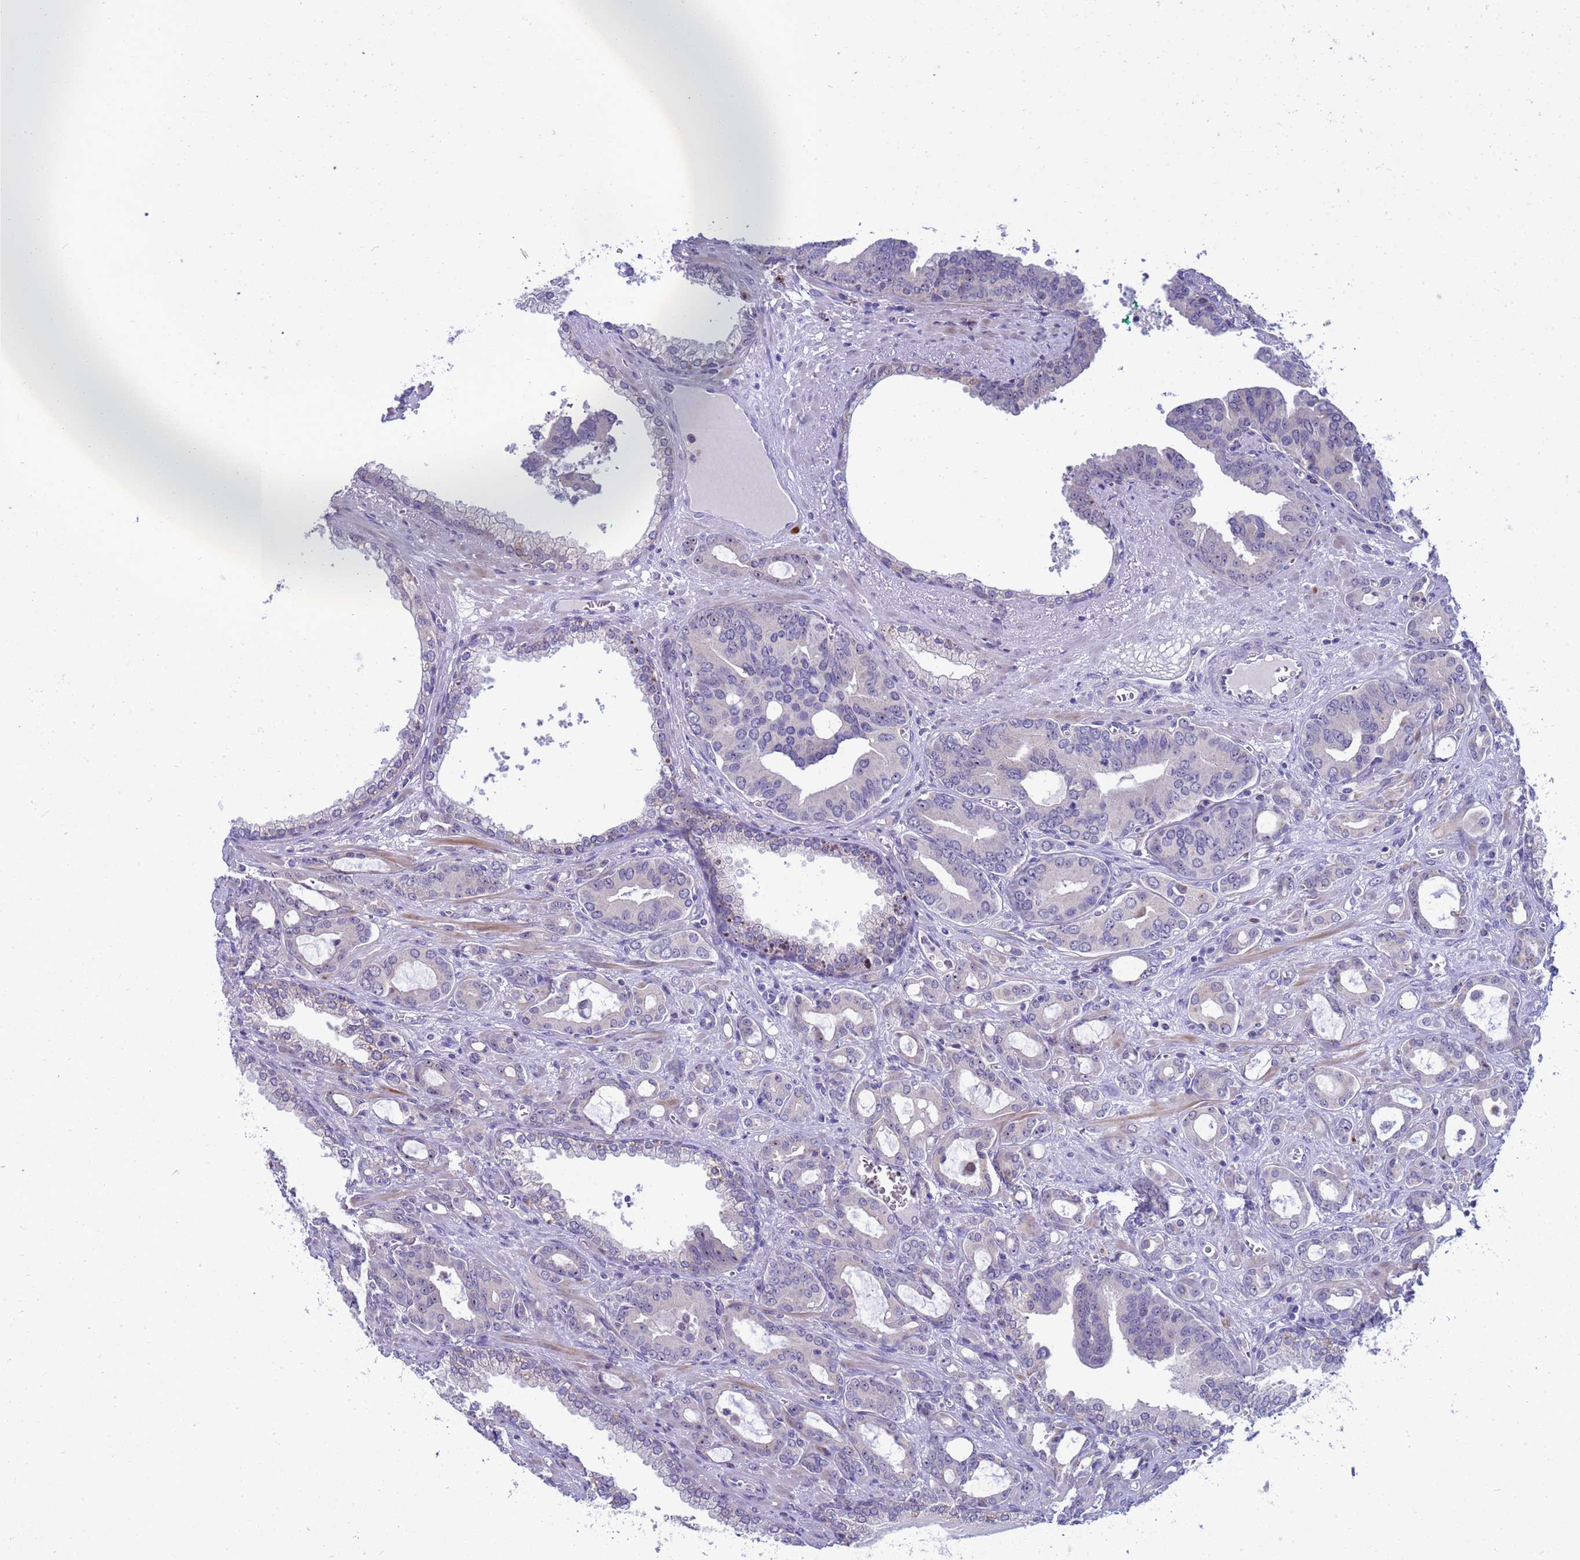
{"staining": {"intensity": "negative", "quantity": "none", "location": "none"}, "tissue": "prostate cancer", "cell_type": "Tumor cells", "image_type": "cancer", "snomed": [{"axis": "morphology", "description": "Adenocarcinoma, High grade"}, {"axis": "topography", "description": "Prostate"}], "caption": "An immunohistochemistry (IHC) photomicrograph of prostate adenocarcinoma (high-grade) is shown. There is no staining in tumor cells of prostate adenocarcinoma (high-grade).", "gene": "LRATD1", "patient": {"sex": "male", "age": 72}}